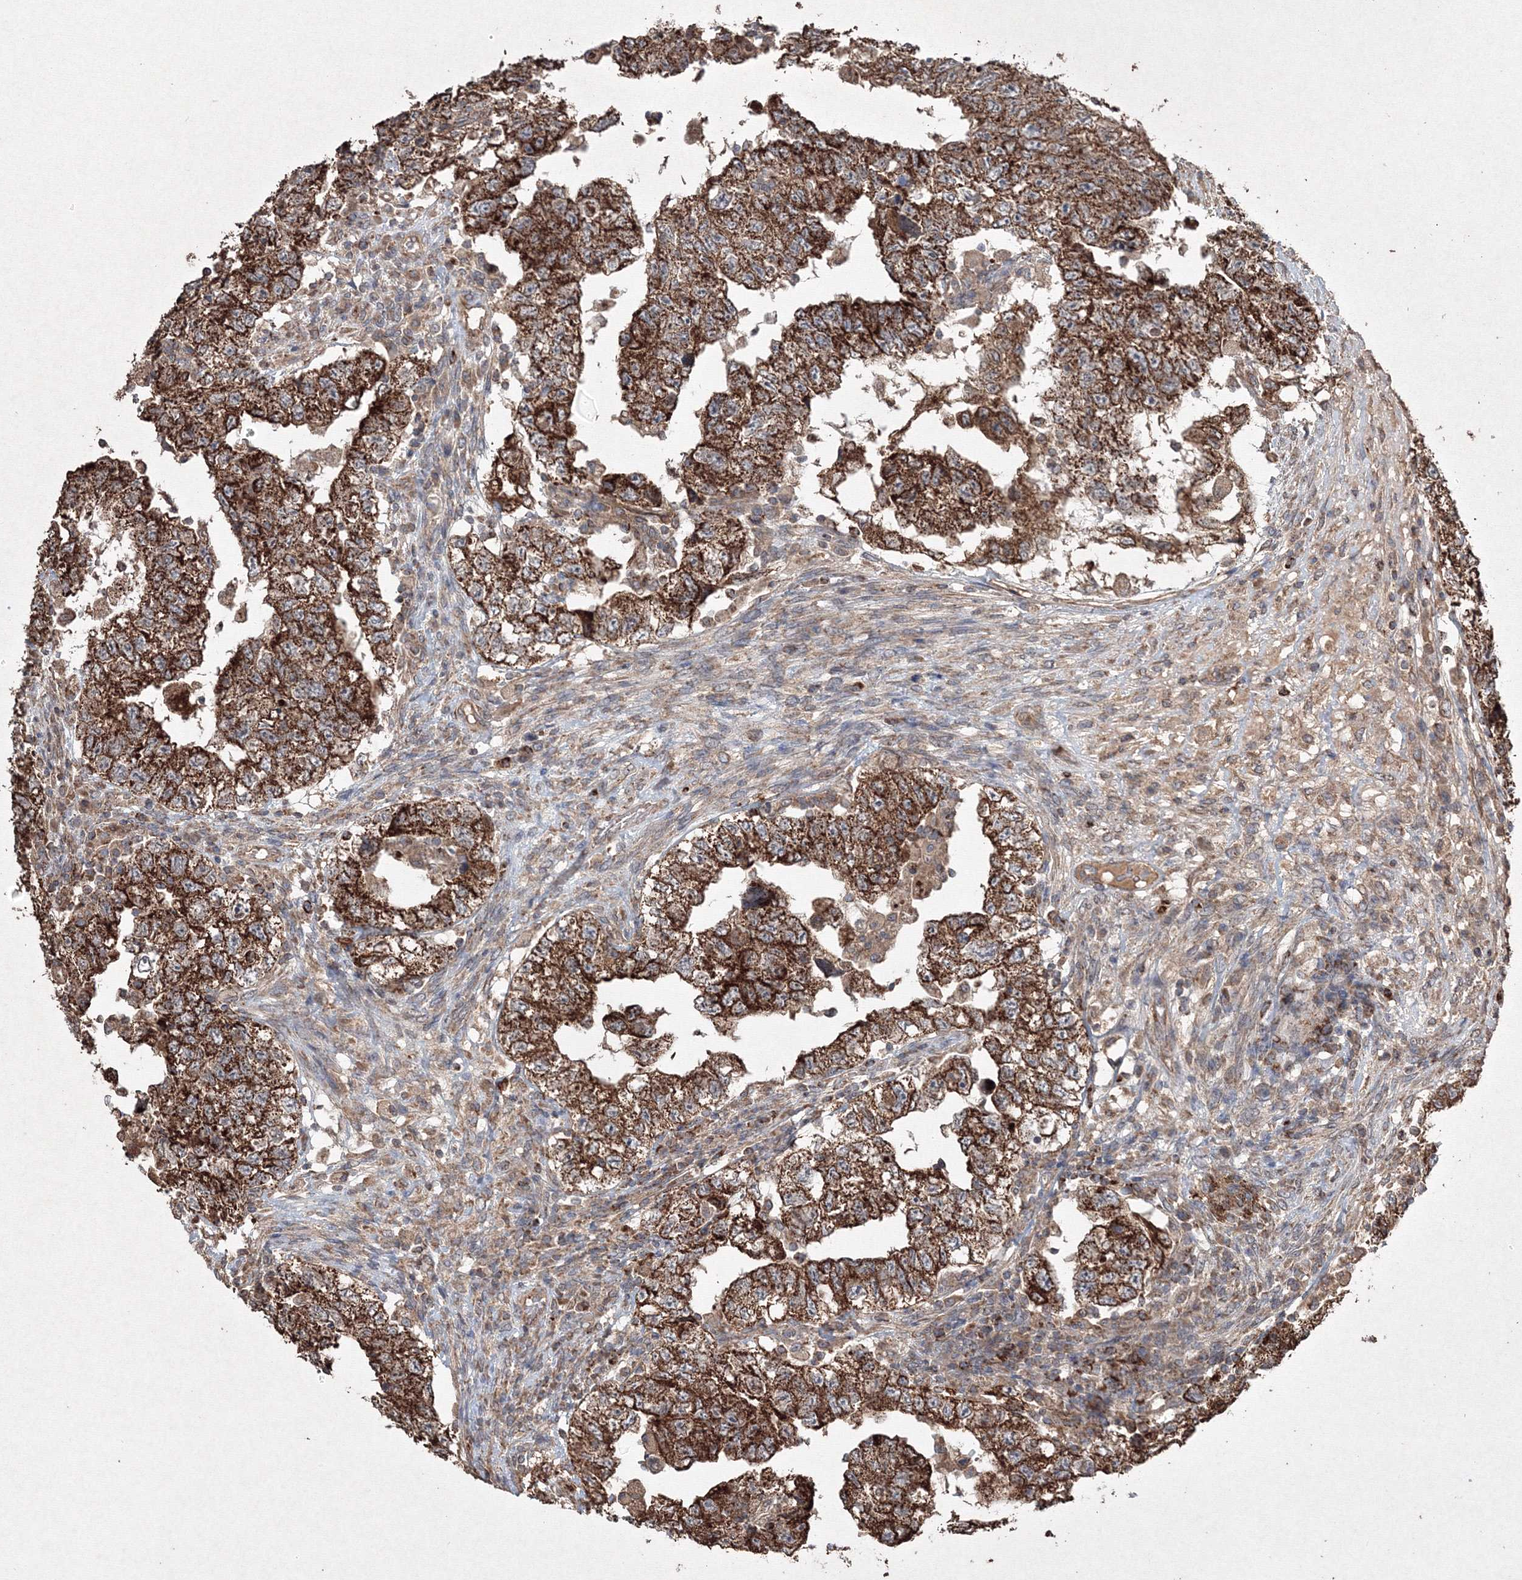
{"staining": {"intensity": "strong", "quantity": ">75%", "location": "cytoplasmic/membranous"}, "tissue": "testis cancer", "cell_type": "Tumor cells", "image_type": "cancer", "snomed": [{"axis": "morphology", "description": "Carcinoma, Embryonal, NOS"}, {"axis": "topography", "description": "Testis"}], "caption": "Human testis embryonal carcinoma stained with a brown dye demonstrates strong cytoplasmic/membranous positive staining in about >75% of tumor cells.", "gene": "GRSF1", "patient": {"sex": "male", "age": 36}}